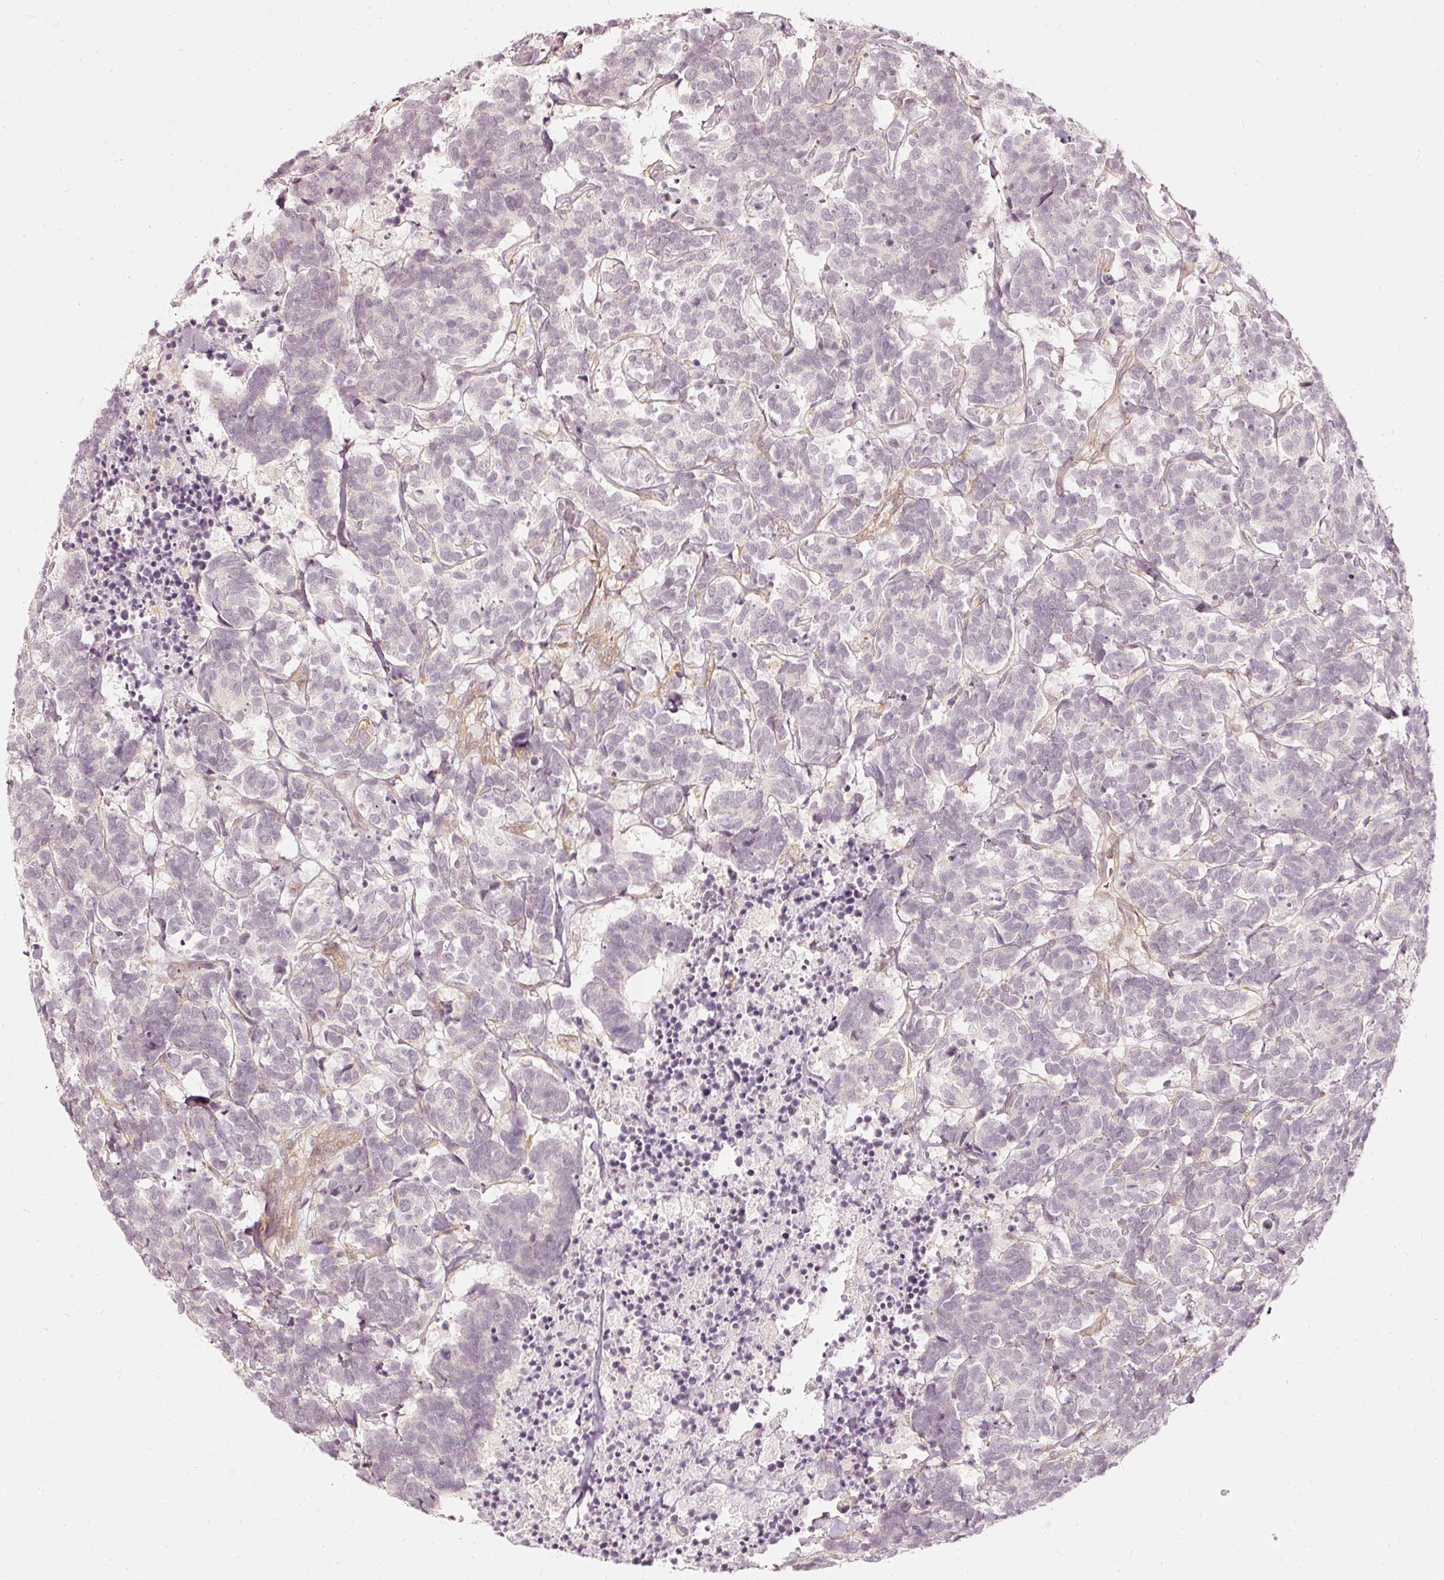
{"staining": {"intensity": "negative", "quantity": "none", "location": "none"}, "tissue": "carcinoid", "cell_type": "Tumor cells", "image_type": "cancer", "snomed": [{"axis": "morphology", "description": "Carcinoma, NOS"}, {"axis": "morphology", "description": "Carcinoid, malignant, NOS"}, {"axis": "topography", "description": "Urinary bladder"}], "caption": "IHC of human carcinoma displays no expression in tumor cells.", "gene": "DRD2", "patient": {"sex": "male", "age": 57}}